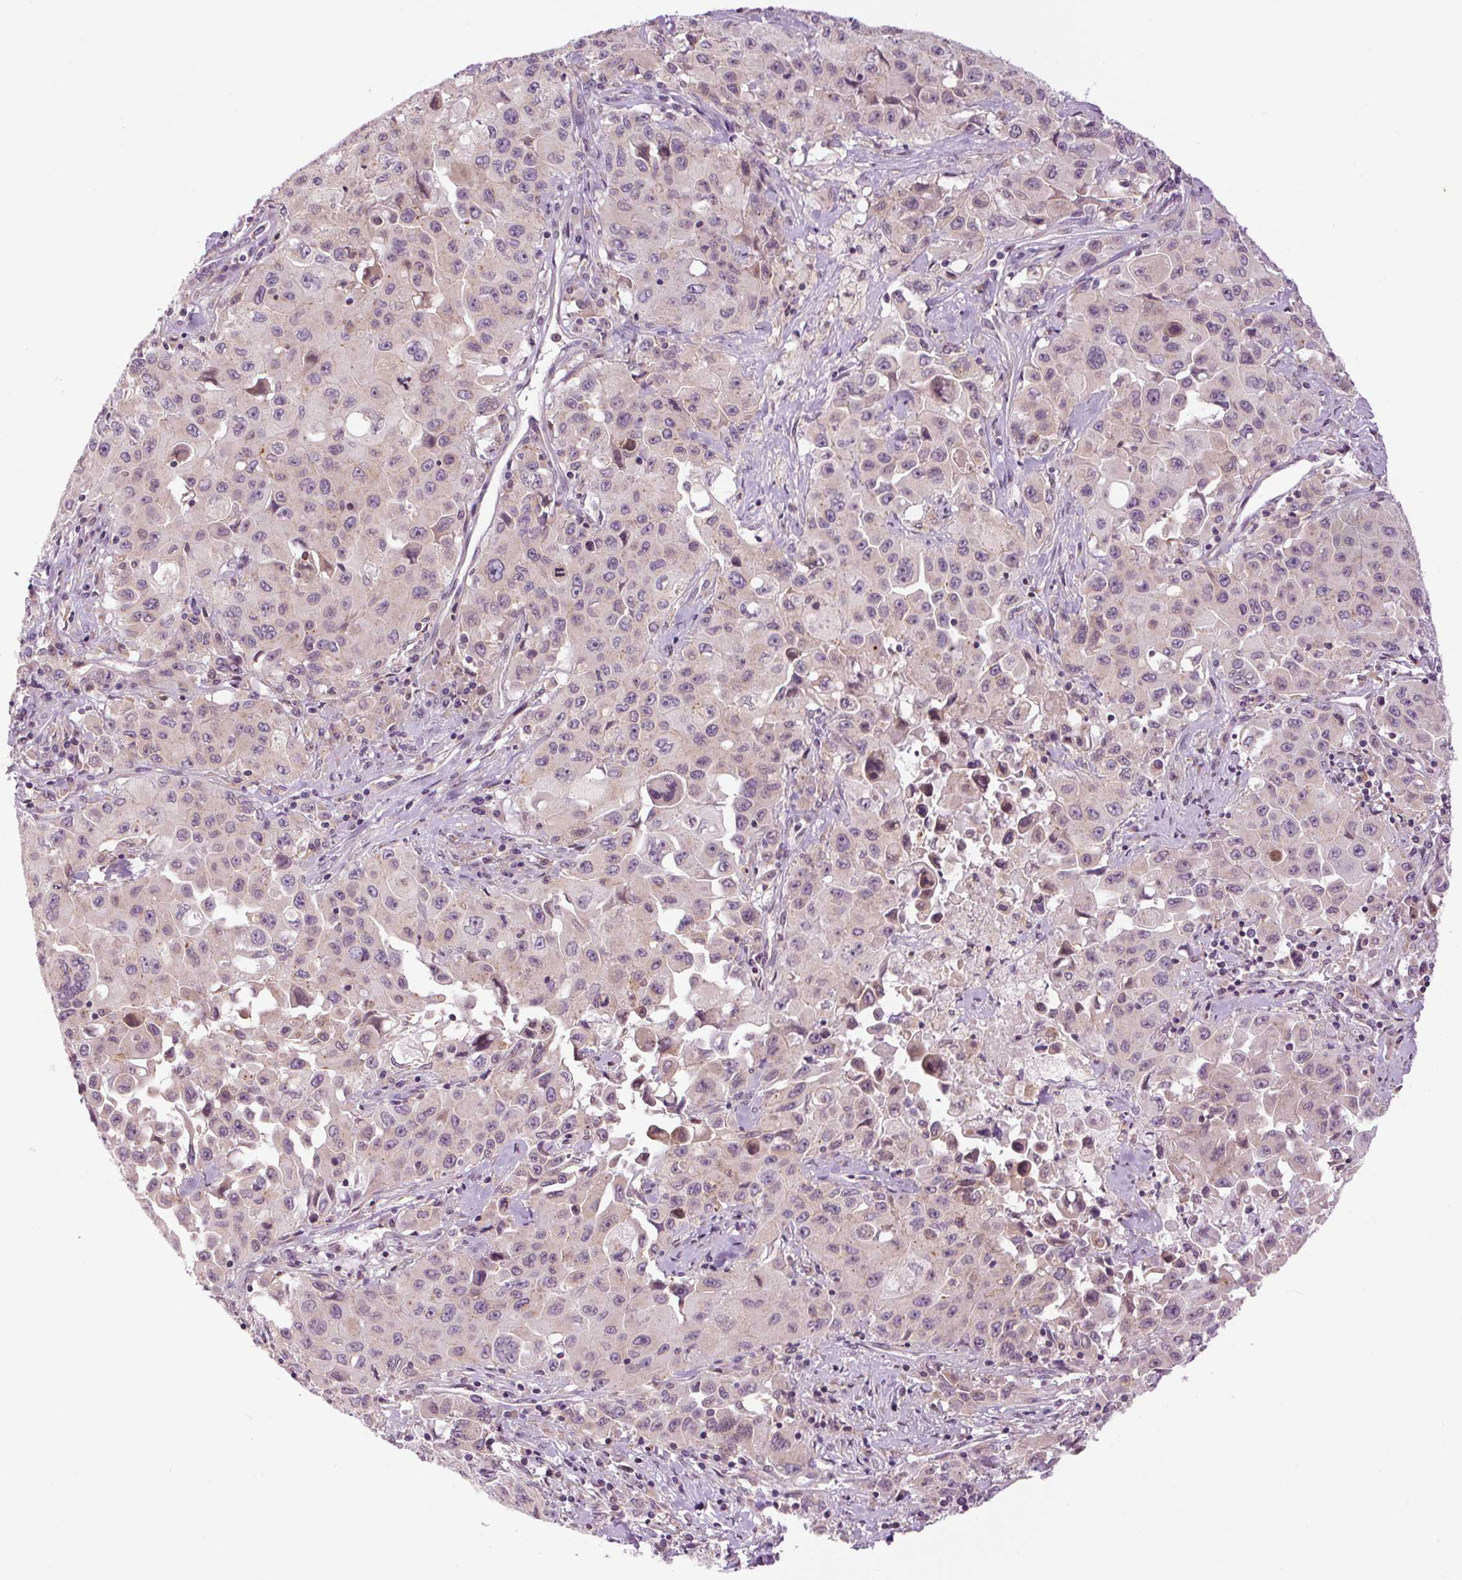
{"staining": {"intensity": "weak", "quantity": "<25%", "location": "nuclear"}, "tissue": "lung cancer", "cell_type": "Tumor cells", "image_type": "cancer", "snomed": [{"axis": "morphology", "description": "Squamous cell carcinoma, NOS"}, {"axis": "topography", "description": "Lung"}], "caption": "Lung cancer (squamous cell carcinoma) stained for a protein using immunohistochemistry (IHC) shows no staining tumor cells.", "gene": "SMIM13", "patient": {"sex": "male", "age": 63}}